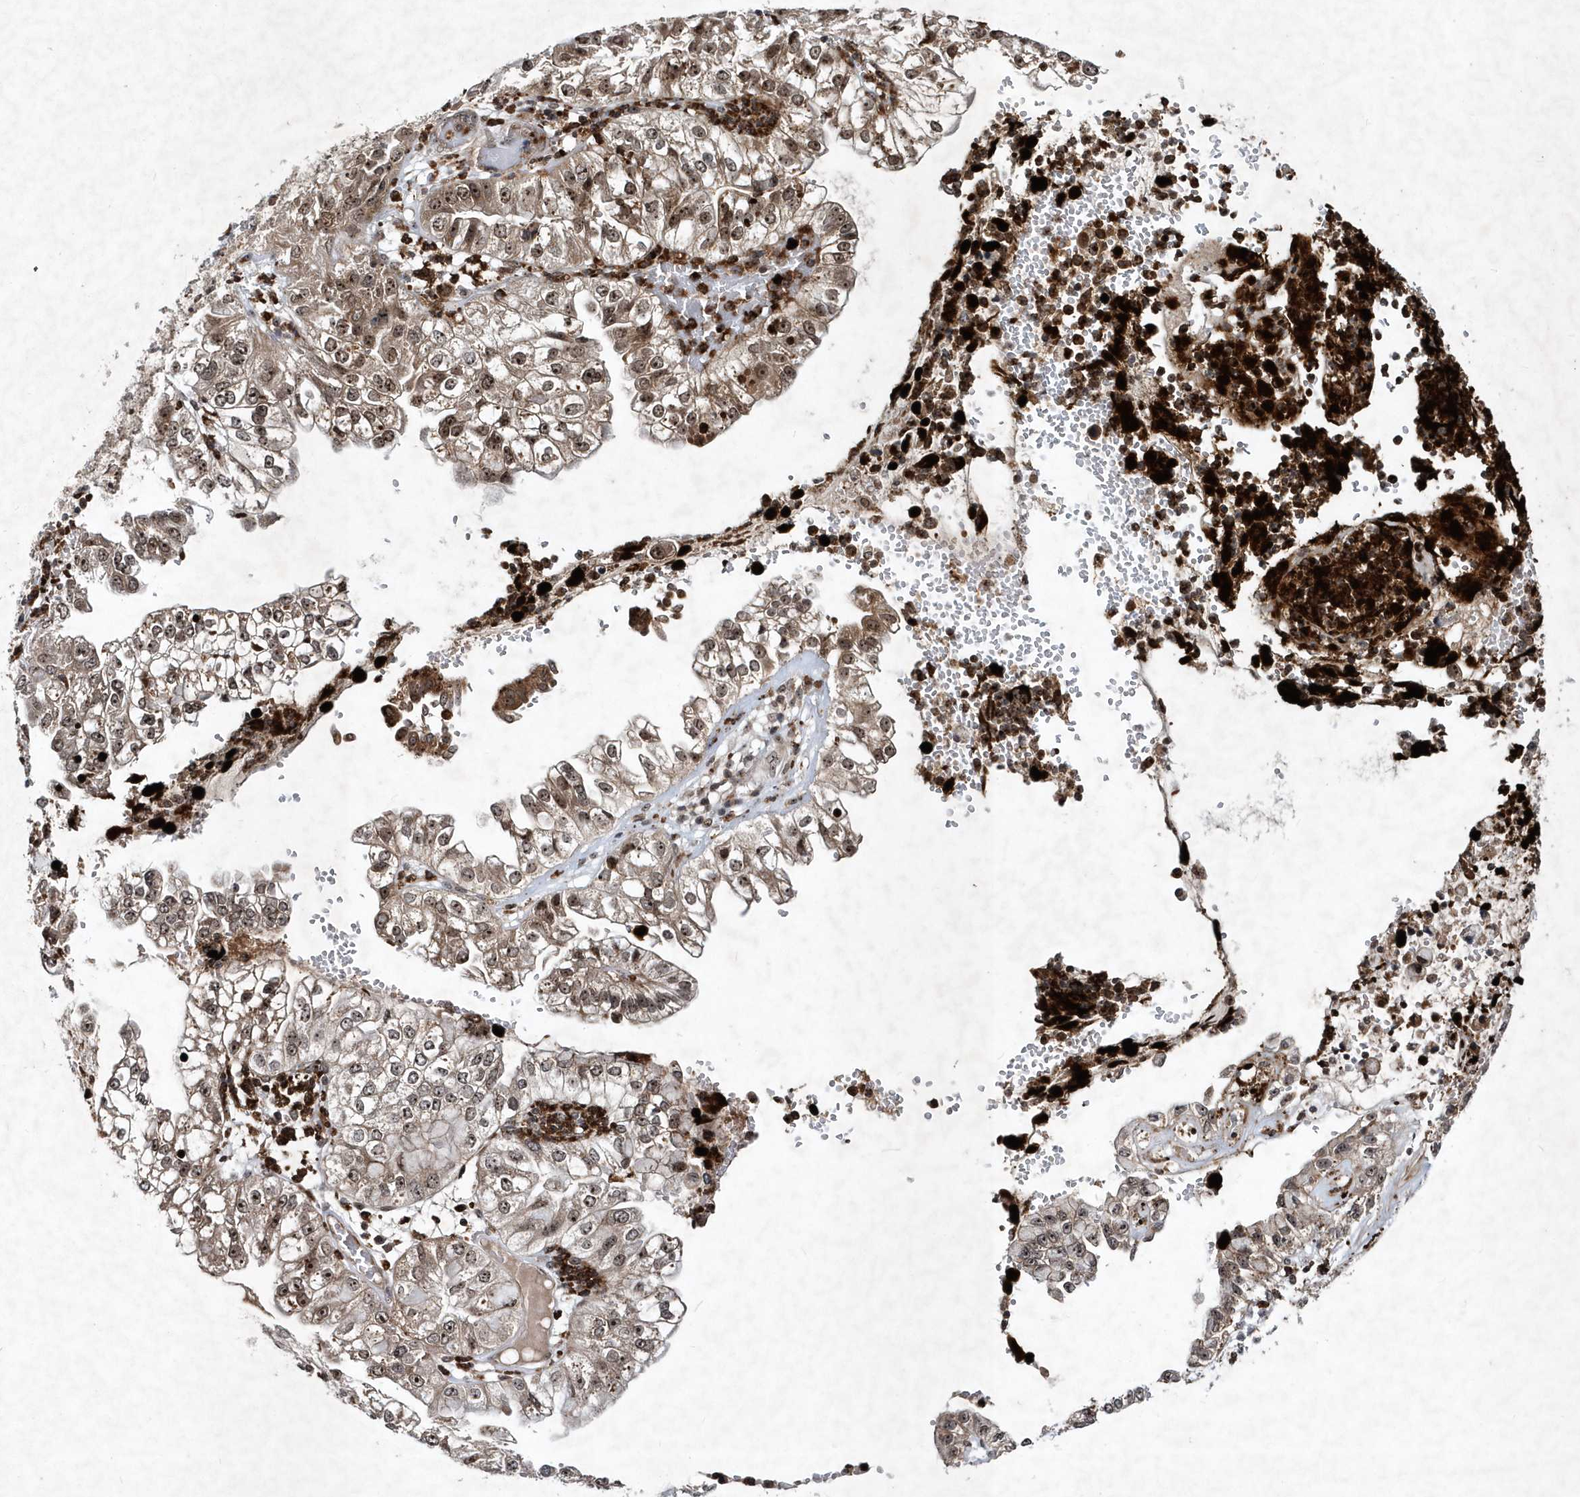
{"staining": {"intensity": "weak", "quantity": "25%-75%", "location": "cytoplasmic/membranous,nuclear"}, "tissue": "liver cancer", "cell_type": "Tumor cells", "image_type": "cancer", "snomed": [{"axis": "morphology", "description": "Cholangiocarcinoma"}, {"axis": "topography", "description": "Liver"}], "caption": "The micrograph exhibits immunohistochemical staining of cholangiocarcinoma (liver). There is weak cytoplasmic/membranous and nuclear positivity is seen in about 25%-75% of tumor cells.", "gene": "SOWAHB", "patient": {"sex": "female", "age": 79}}